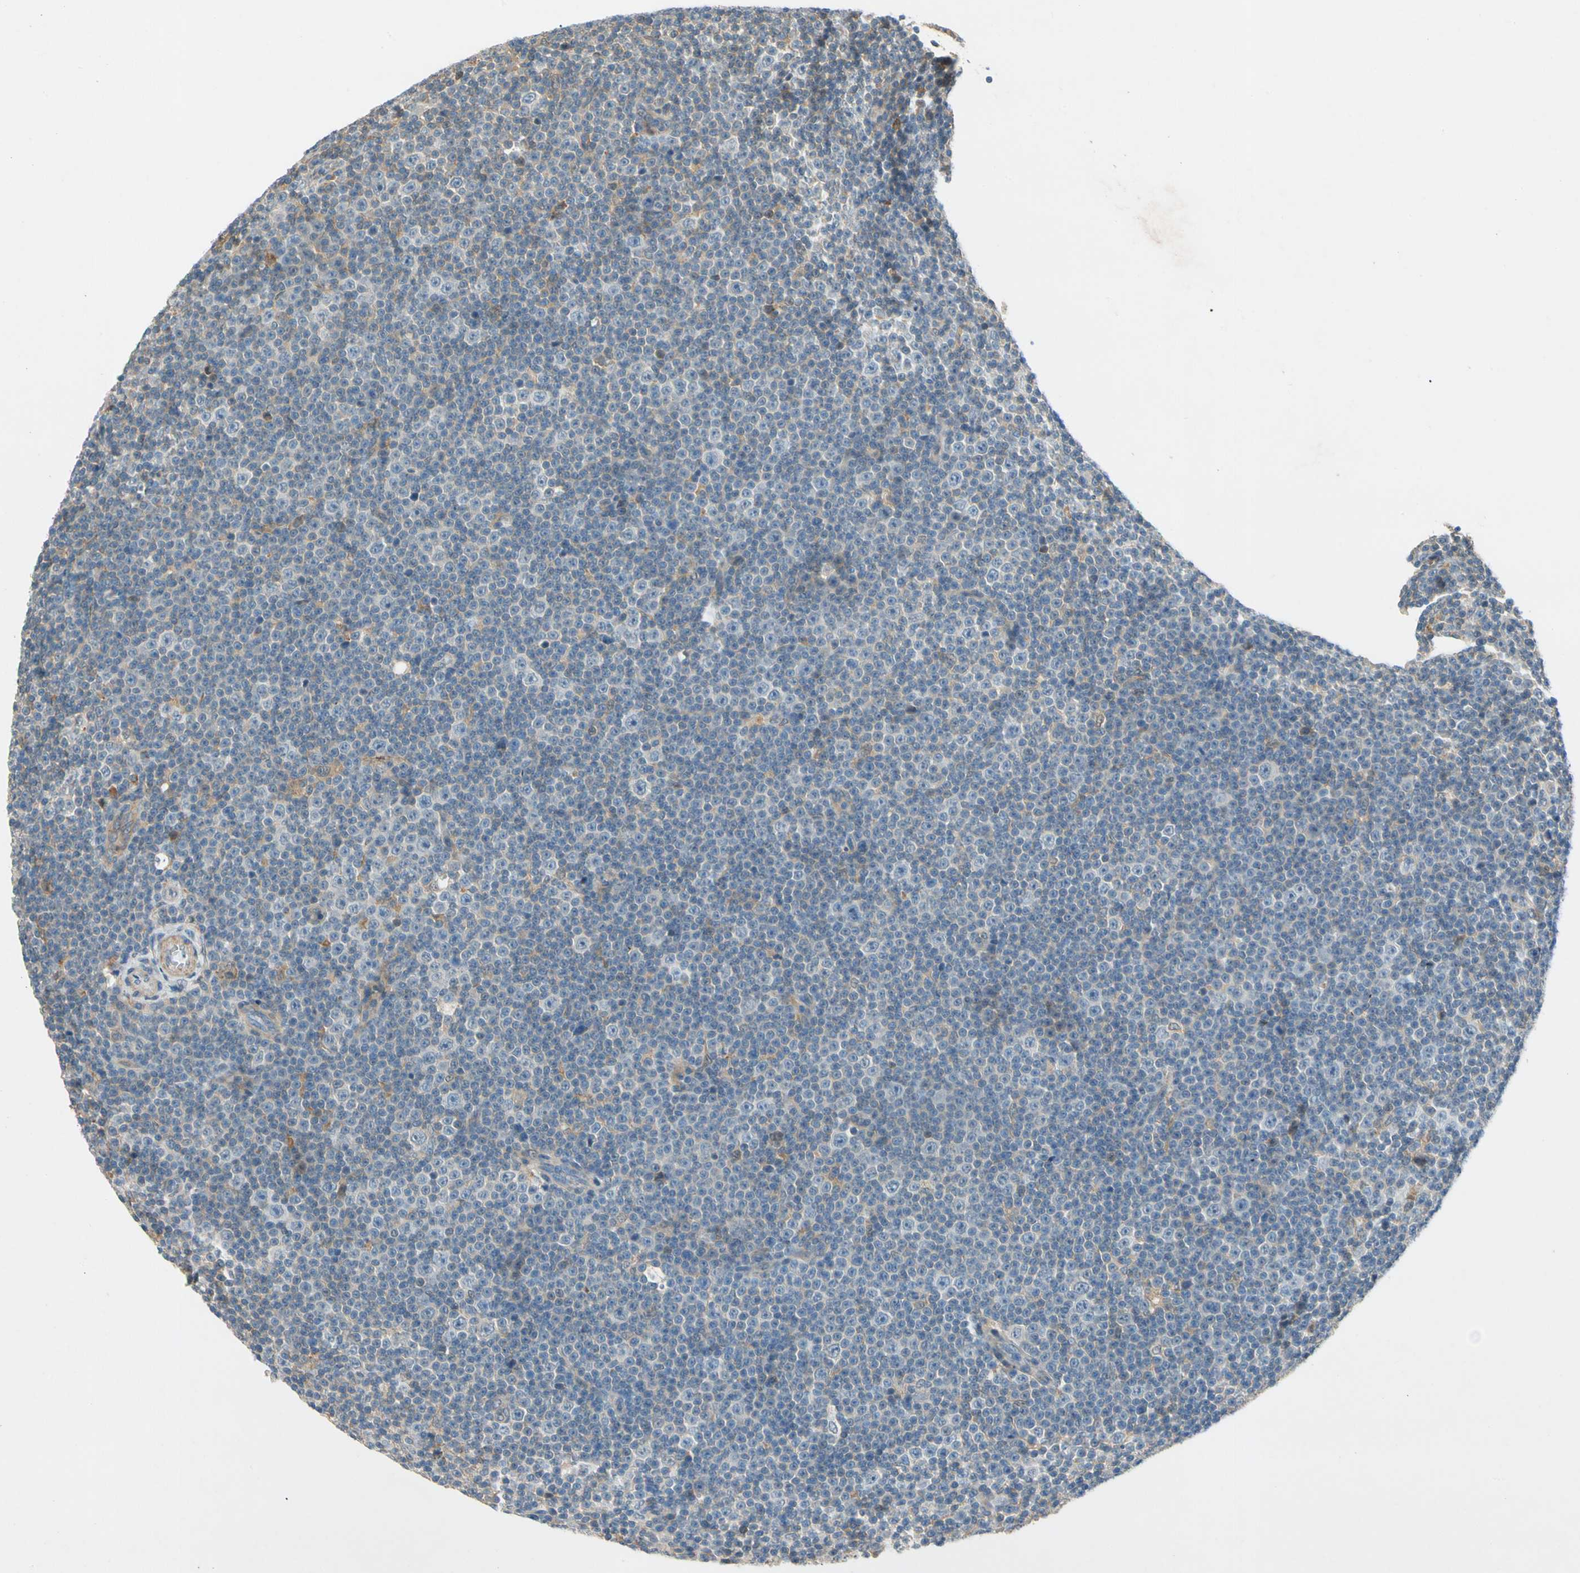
{"staining": {"intensity": "weak", "quantity": "<25%", "location": "cytoplasmic/membranous"}, "tissue": "lymphoma", "cell_type": "Tumor cells", "image_type": "cancer", "snomed": [{"axis": "morphology", "description": "Malignant lymphoma, non-Hodgkin's type, Low grade"}, {"axis": "topography", "description": "Lymph node"}], "caption": "This is an IHC micrograph of lymphoma. There is no positivity in tumor cells.", "gene": "WIPI1", "patient": {"sex": "female", "age": 67}}